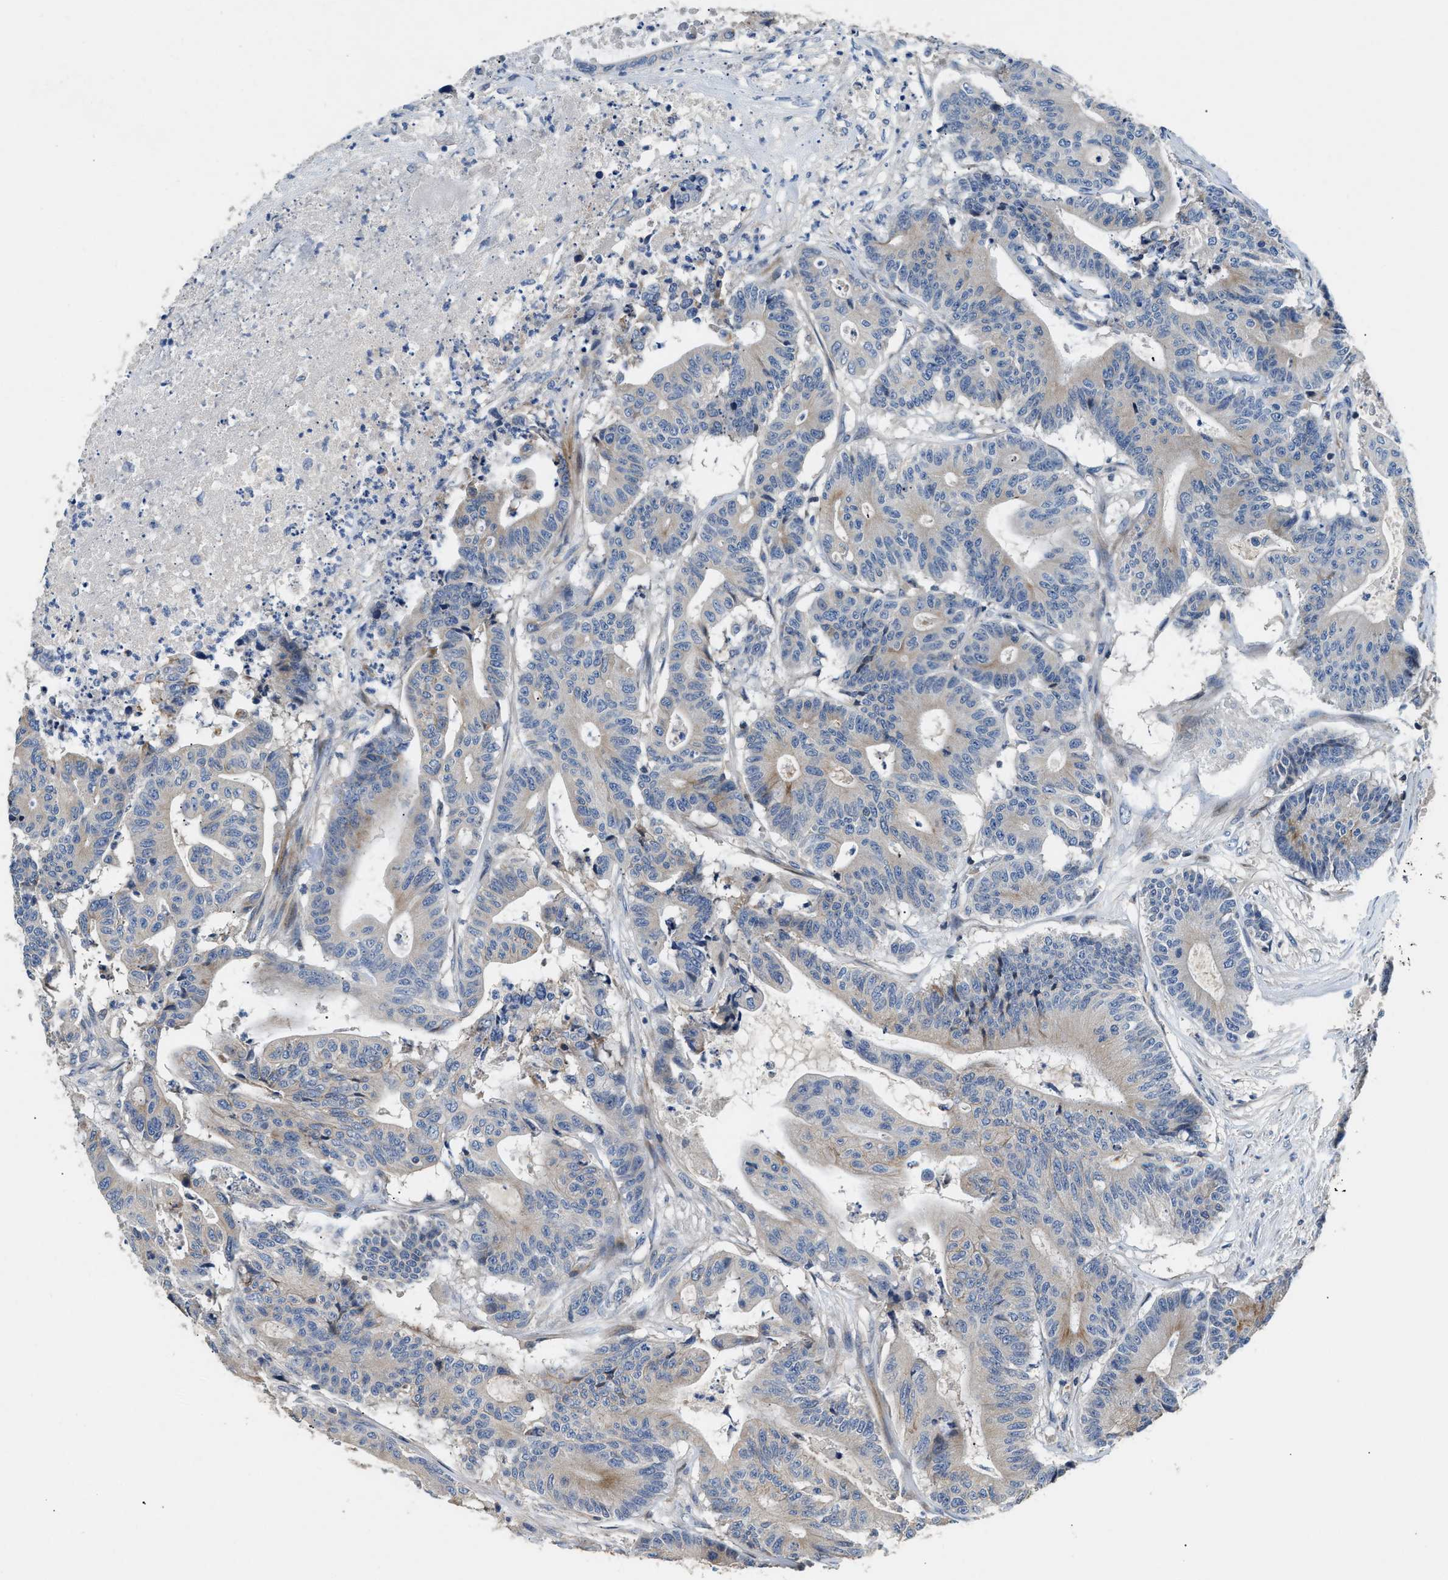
{"staining": {"intensity": "negative", "quantity": "none", "location": "none"}, "tissue": "colorectal cancer", "cell_type": "Tumor cells", "image_type": "cancer", "snomed": [{"axis": "morphology", "description": "Adenocarcinoma, NOS"}, {"axis": "topography", "description": "Colon"}], "caption": "Image shows no significant protein positivity in tumor cells of colorectal adenocarcinoma.", "gene": "IL17RC", "patient": {"sex": "female", "age": 84}}